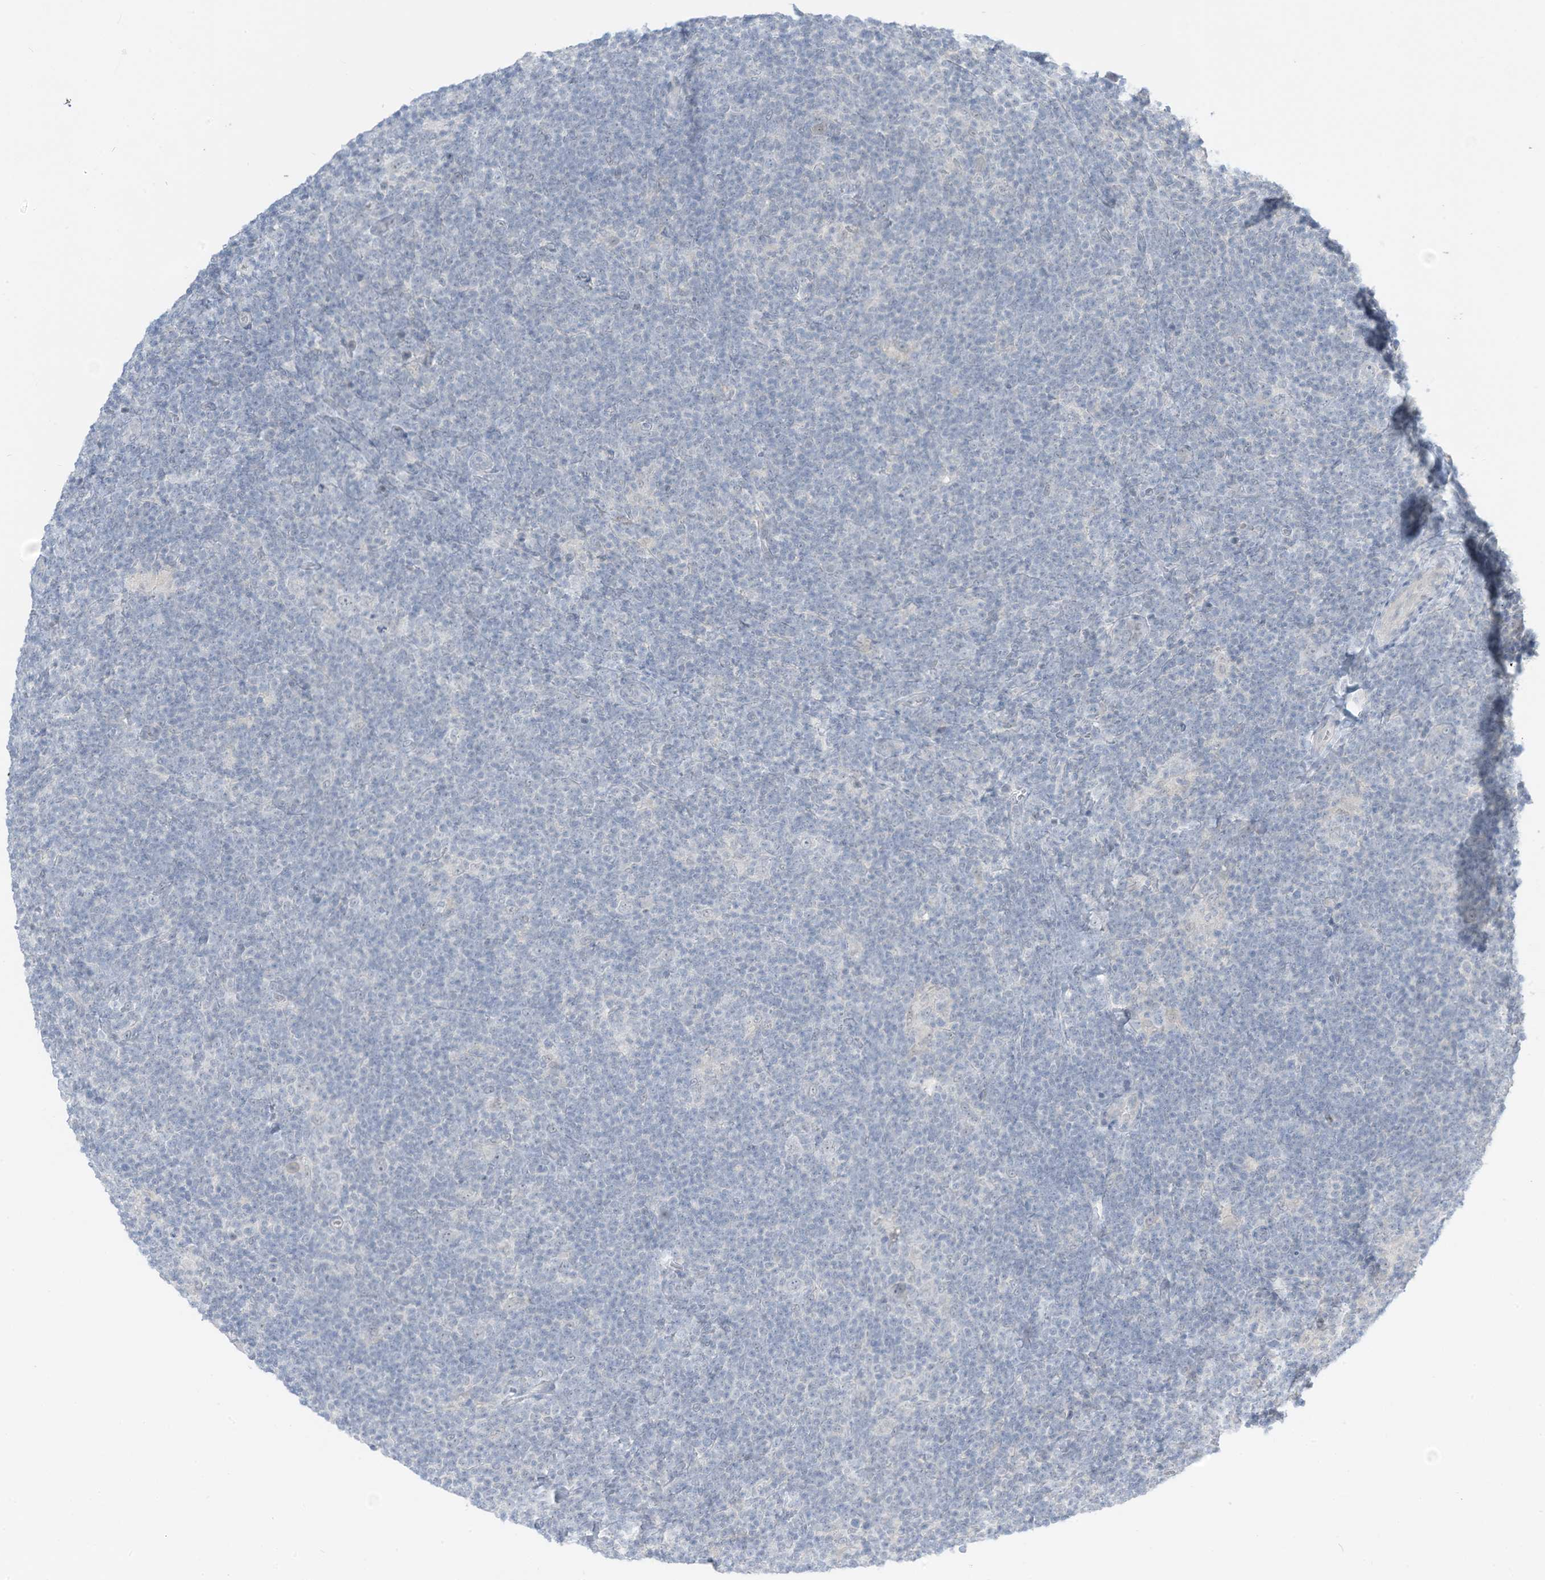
{"staining": {"intensity": "negative", "quantity": "none", "location": "none"}, "tissue": "lymphoma", "cell_type": "Tumor cells", "image_type": "cancer", "snomed": [{"axis": "morphology", "description": "Hodgkin's disease, NOS"}, {"axis": "topography", "description": "Lymph node"}], "caption": "This photomicrograph is of lymphoma stained with immunohistochemistry (IHC) to label a protein in brown with the nuclei are counter-stained blue. There is no staining in tumor cells. (IHC, brightfield microscopy, high magnification).", "gene": "ASPRV1", "patient": {"sex": "female", "age": 57}}